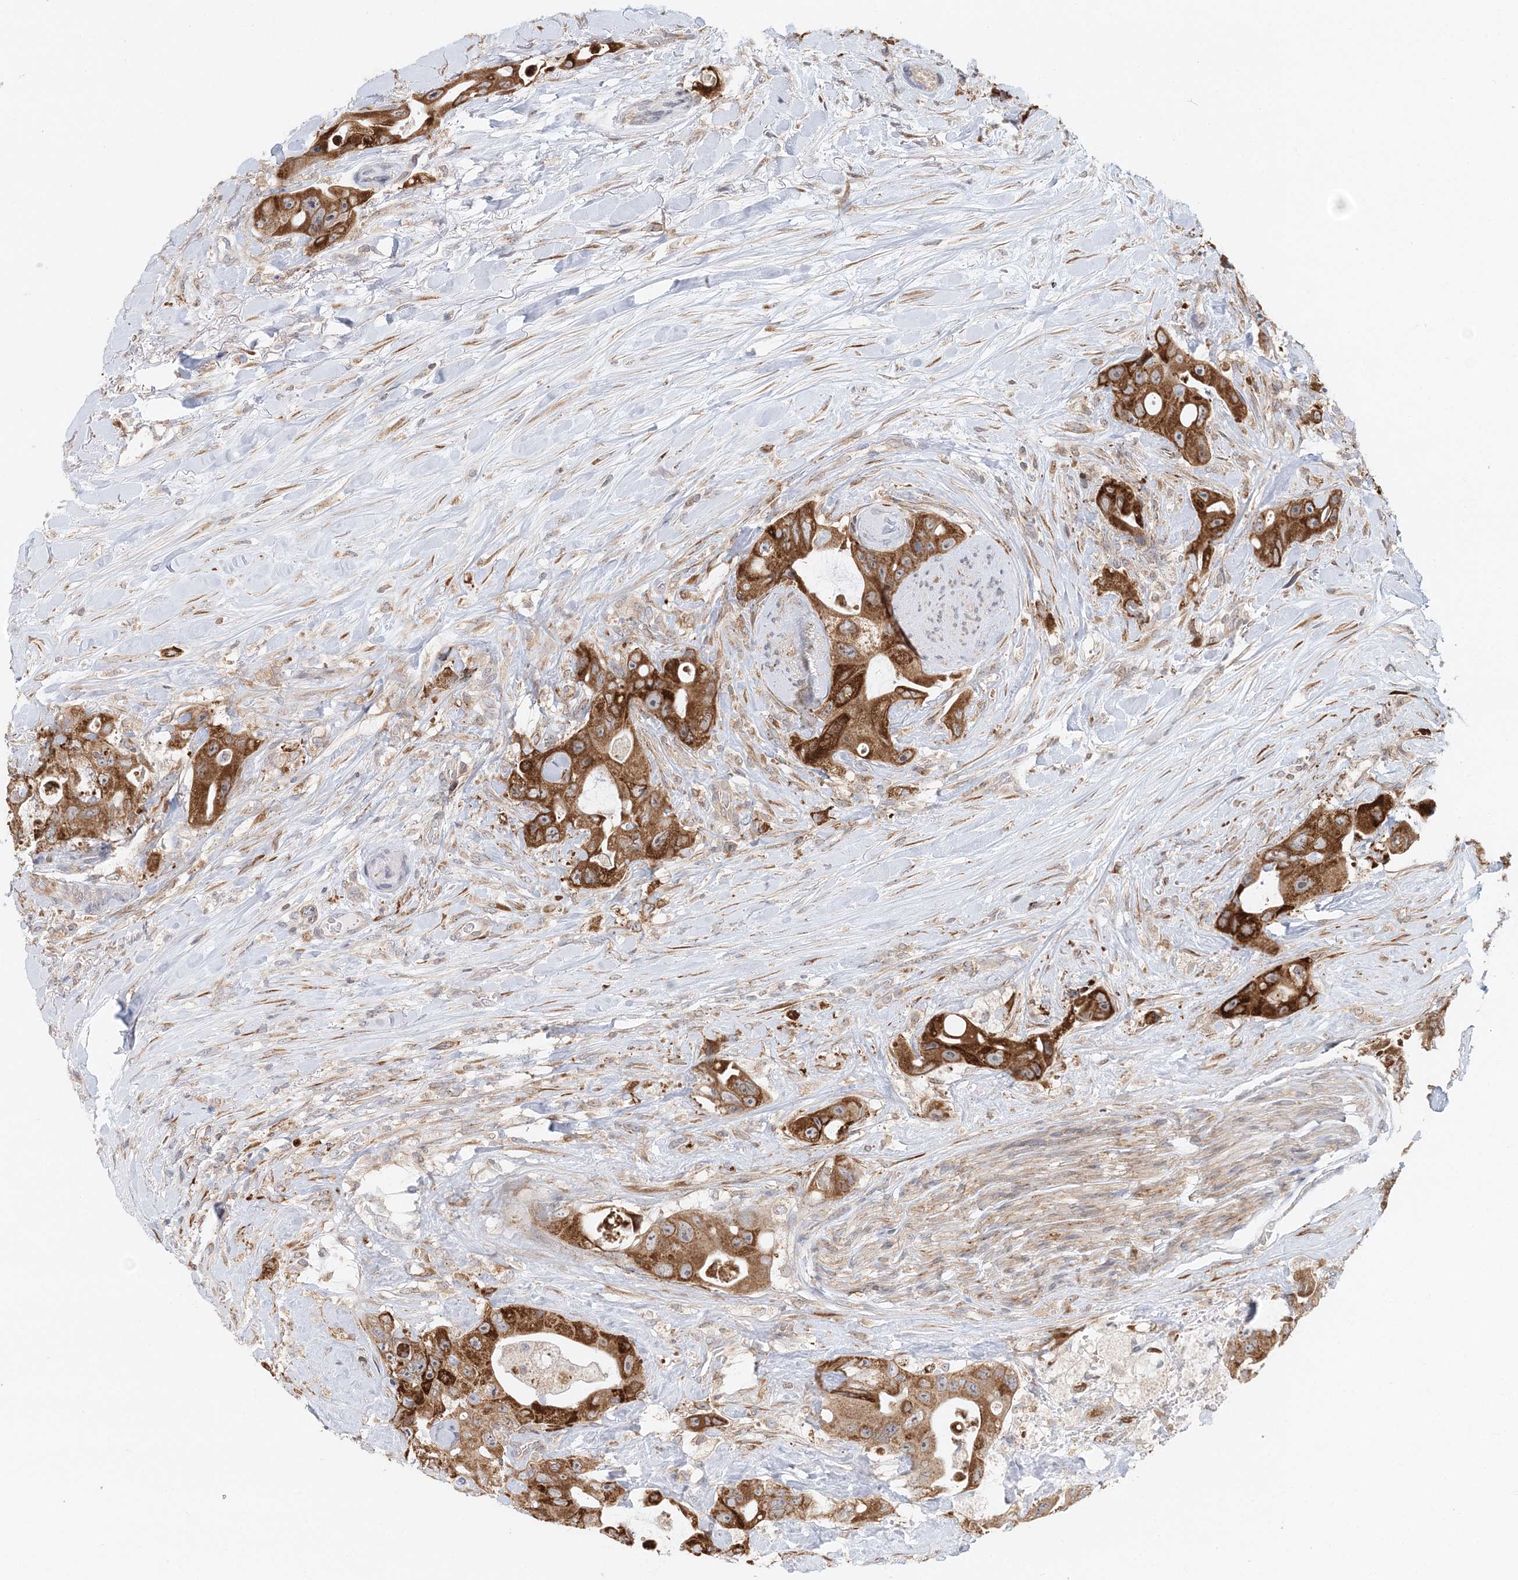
{"staining": {"intensity": "strong", "quantity": ">75%", "location": "cytoplasmic/membranous"}, "tissue": "colorectal cancer", "cell_type": "Tumor cells", "image_type": "cancer", "snomed": [{"axis": "morphology", "description": "Adenocarcinoma, NOS"}, {"axis": "topography", "description": "Colon"}], "caption": "Adenocarcinoma (colorectal) stained for a protein demonstrates strong cytoplasmic/membranous positivity in tumor cells.", "gene": "PCYOX1L", "patient": {"sex": "female", "age": 46}}